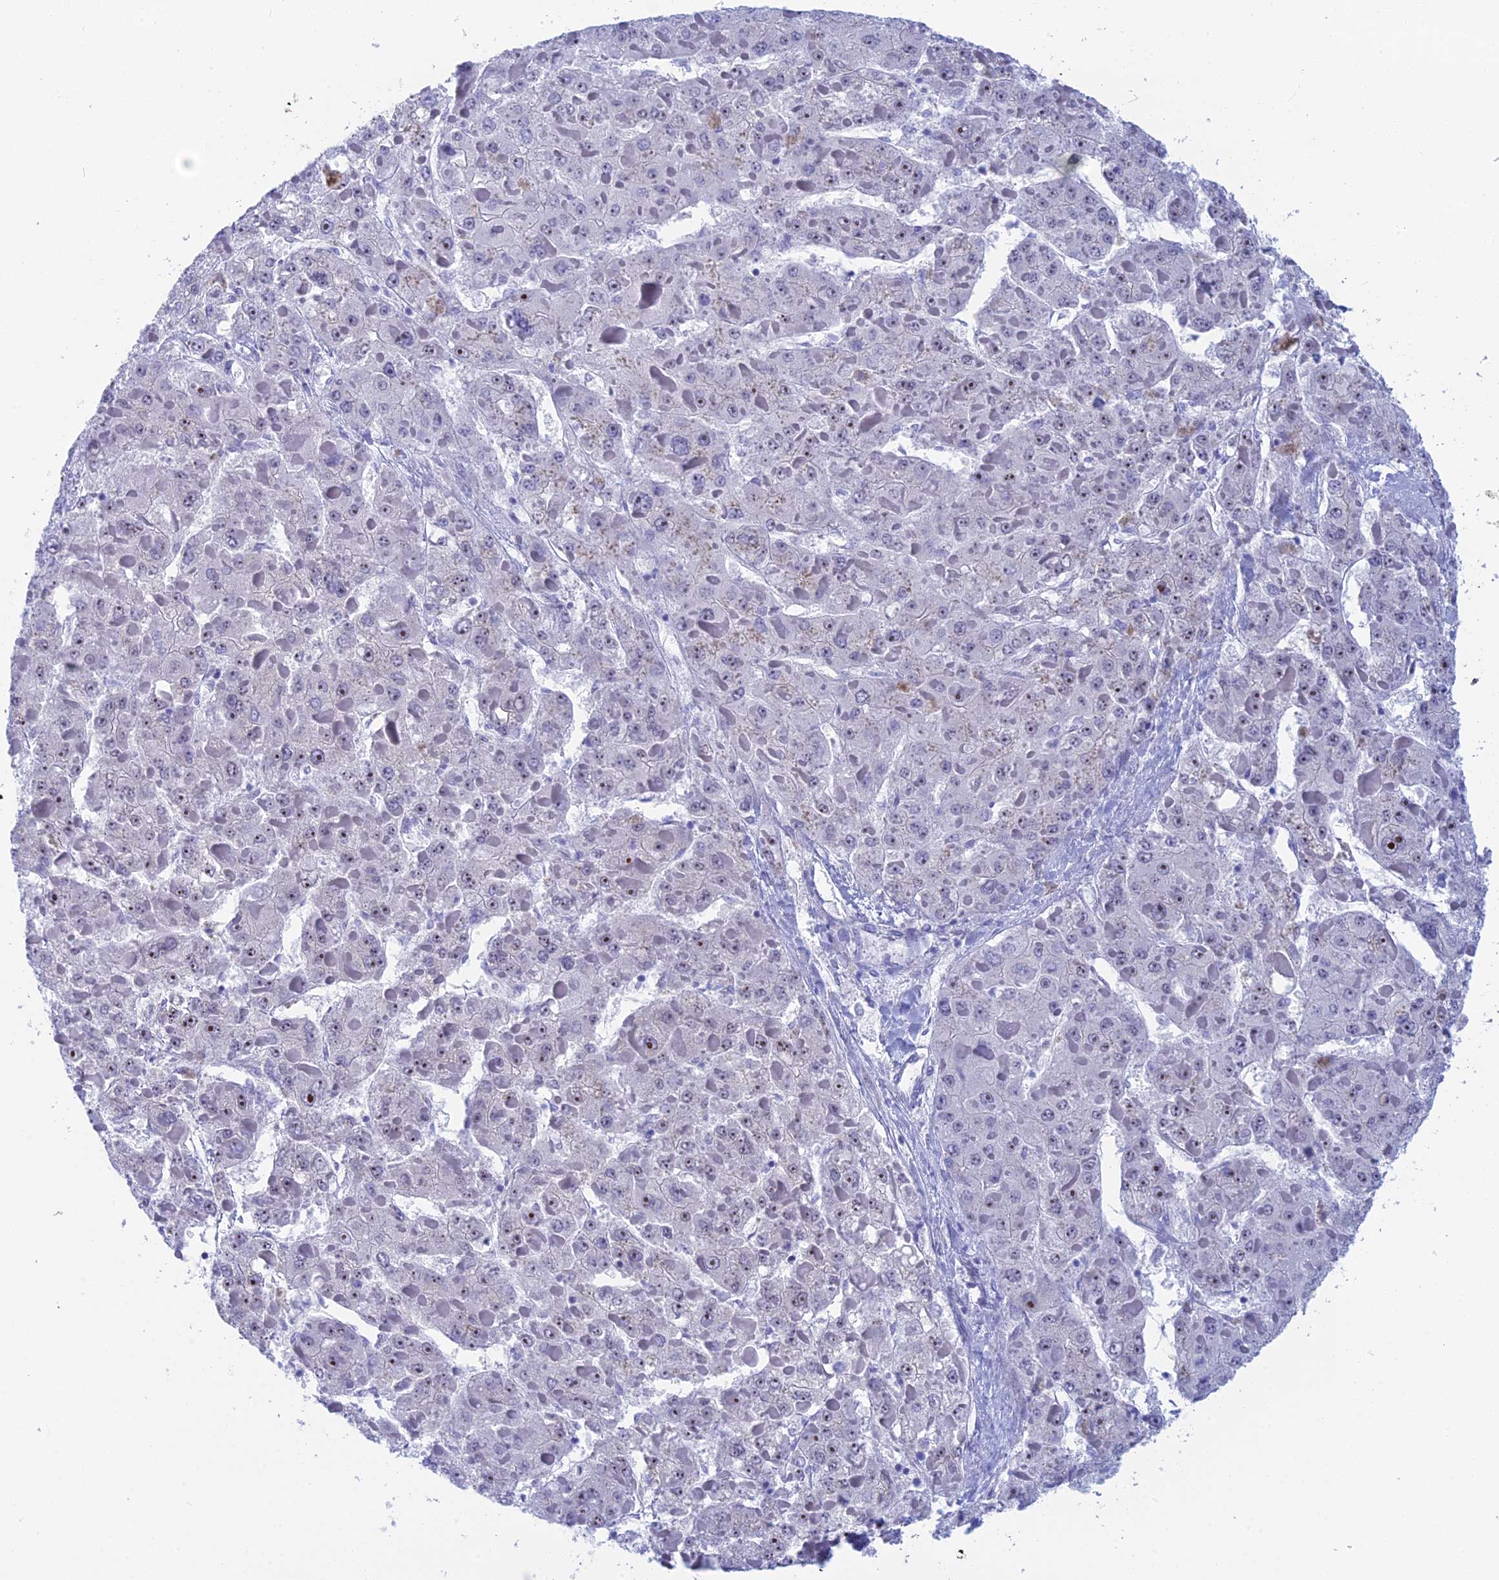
{"staining": {"intensity": "negative", "quantity": "none", "location": "none"}, "tissue": "liver cancer", "cell_type": "Tumor cells", "image_type": "cancer", "snomed": [{"axis": "morphology", "description": "Carcinoma, Hepatocellular, NOS"}, {"axis": "topography", "description": "Liver"}], "caption": "There is no significant positivity in tumor cells of liver cancer. Nuclei are stained in blue.", "gene": "ERICH4", "patient": {"sex": "female", "age": 73}}